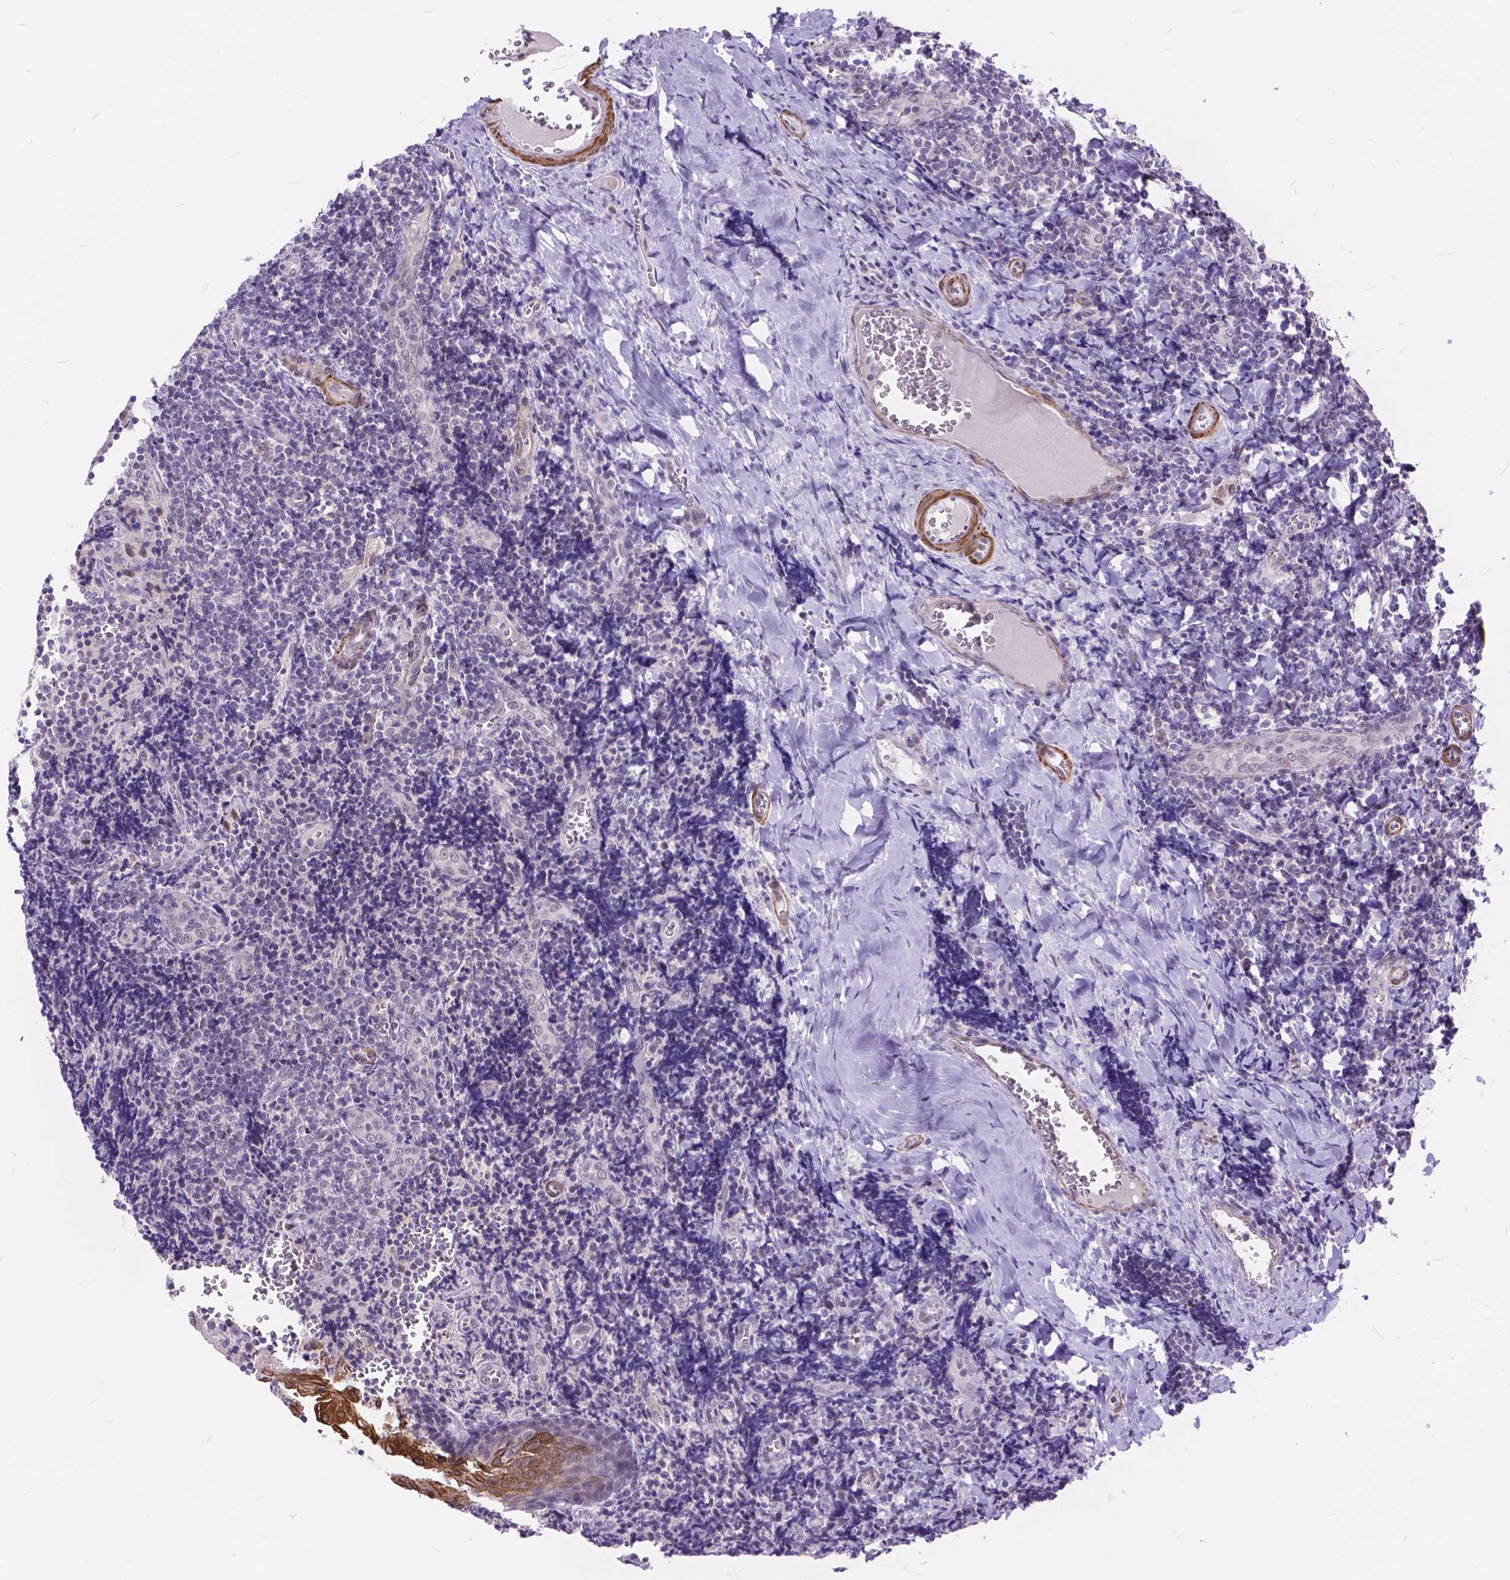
{"staining": {"intensity": "negative", "quantity": "none", "location": "none"}, "tissue": "tonsil", "cell_type": "Germinal center cells", "image_type": "normal", "snomed": [{"axis": "morphology", "description": "Normal tissue, NOS"}, {"axis": "morphology", "description": "Inflammation, NOS"}, {"axis": "topography", "description": "Tonsil"}], "caption": "Immunohistochemistry of benign tonsil demonstrates no expression in germinal center cells.", "gene": "MAN2C1", "patient": {"sex": "female", "age": 31}}